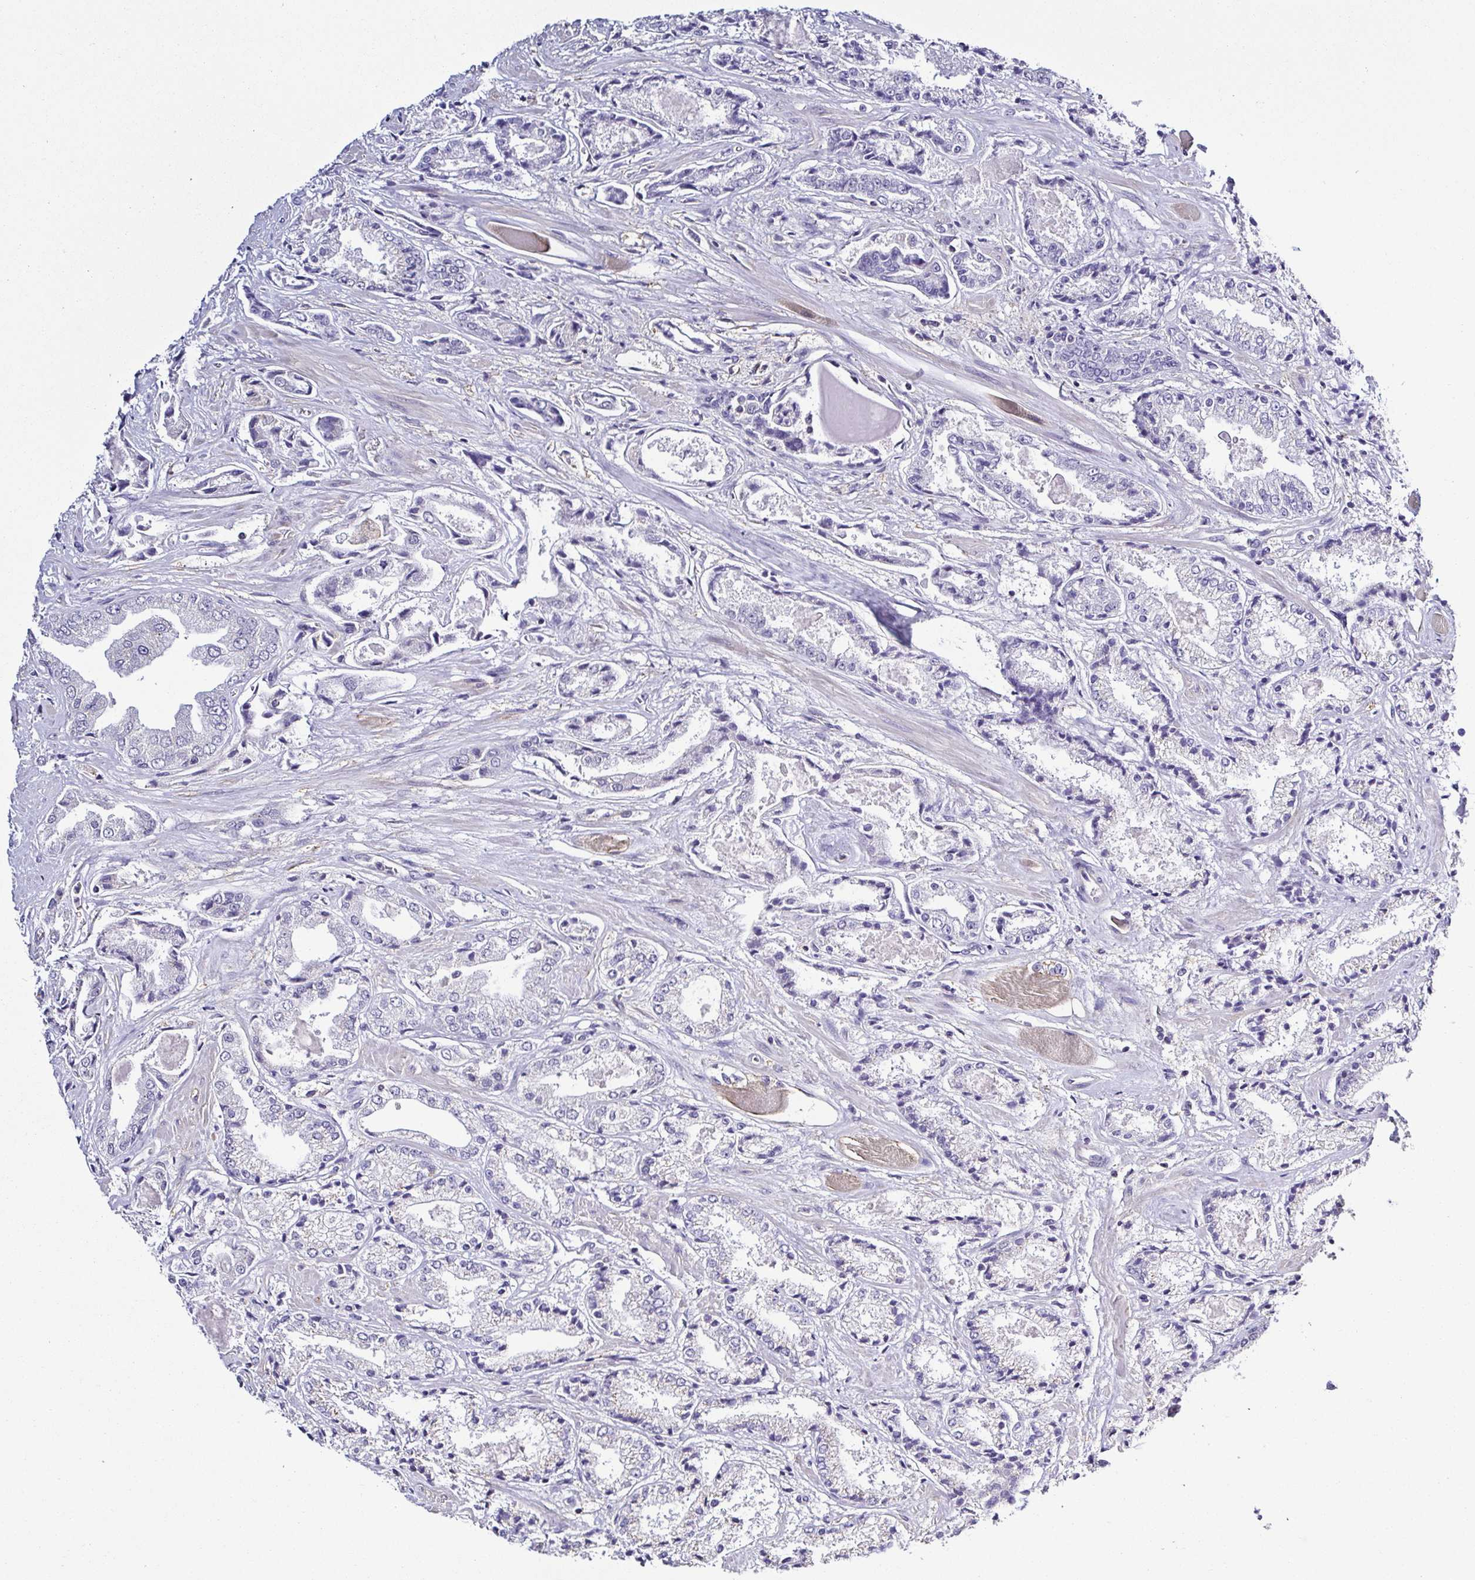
{"staining": {"intensity": "negative", "quantity": "none", "location": "none"}, "tissue": "prostate cancer", "cell_type": "Tumor cells", "image_type": "cancer", "snomed": [{"axis": "morphology", "description": "Adenocarcinoma, High grade"}, {"axis": "topography", "description": "Prostate"}], "caption": "A histopathology image of human adenocarcinoma (high-grade) (prostate) is negative for staining in tumor cells.", "gene": "TNNT2", "patient": {"sex": "male", "age": 64}}